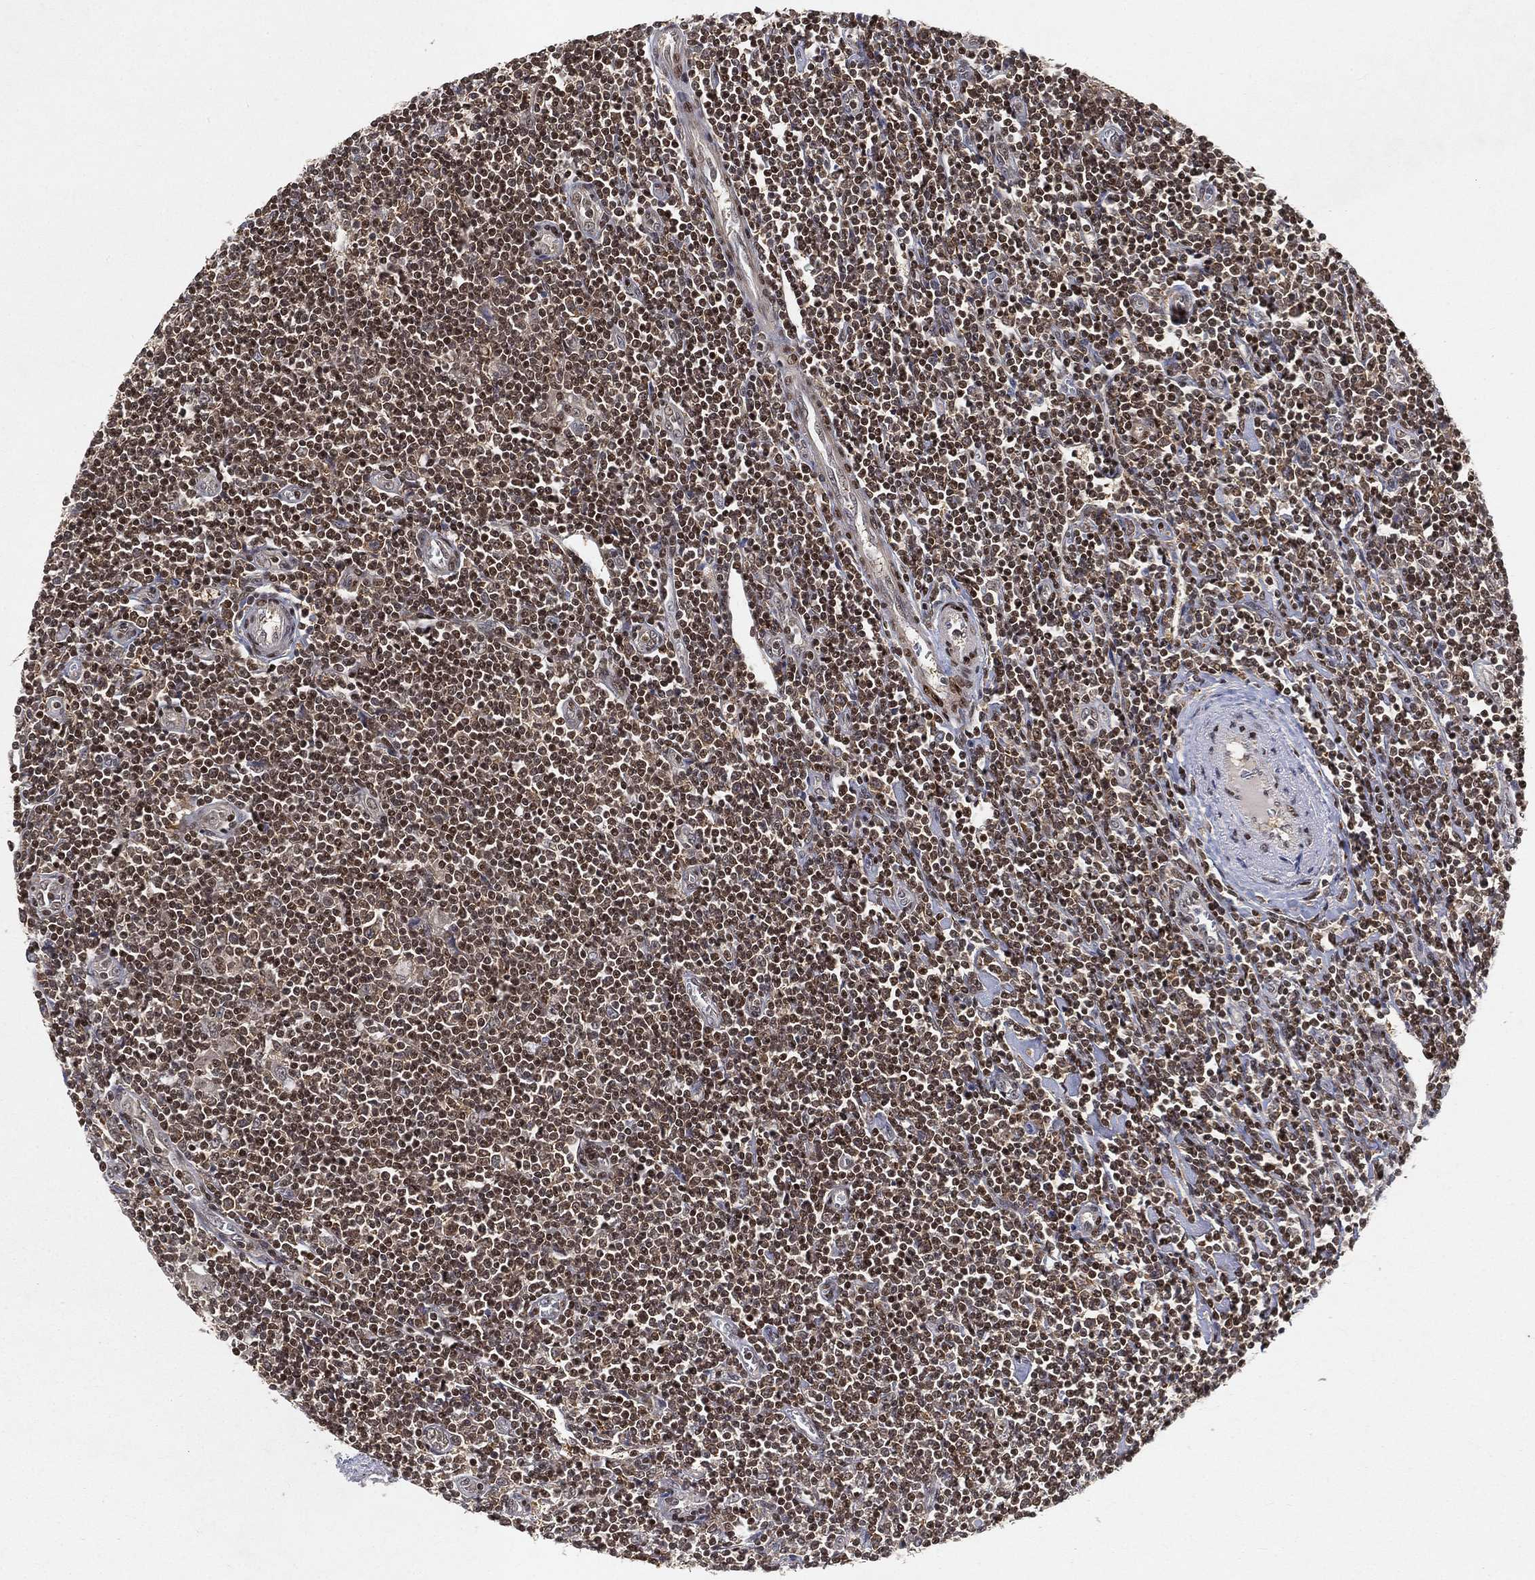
{"staining": {"intensity": "moderate", "quantity": "<25%", "location": "cytoplasmic/membranous"}, "tissue": "lymphoma", "cell_type": "Tumor cells", "image_type": "cancer", "snomed": [{"axis": "morphology", "description": "Hodgkin's disease, NOS"}, {"axis": "topography", "description": "Lymph node"}], "caption": "Hodgkin's disease tissue reveals moderate cytoplasmic/membranous staining in about <25% of tumor cells, visualized by immunohistochemistry.", "gene": "CRTC3", "patient": {"sex": "male", "age": 40}}